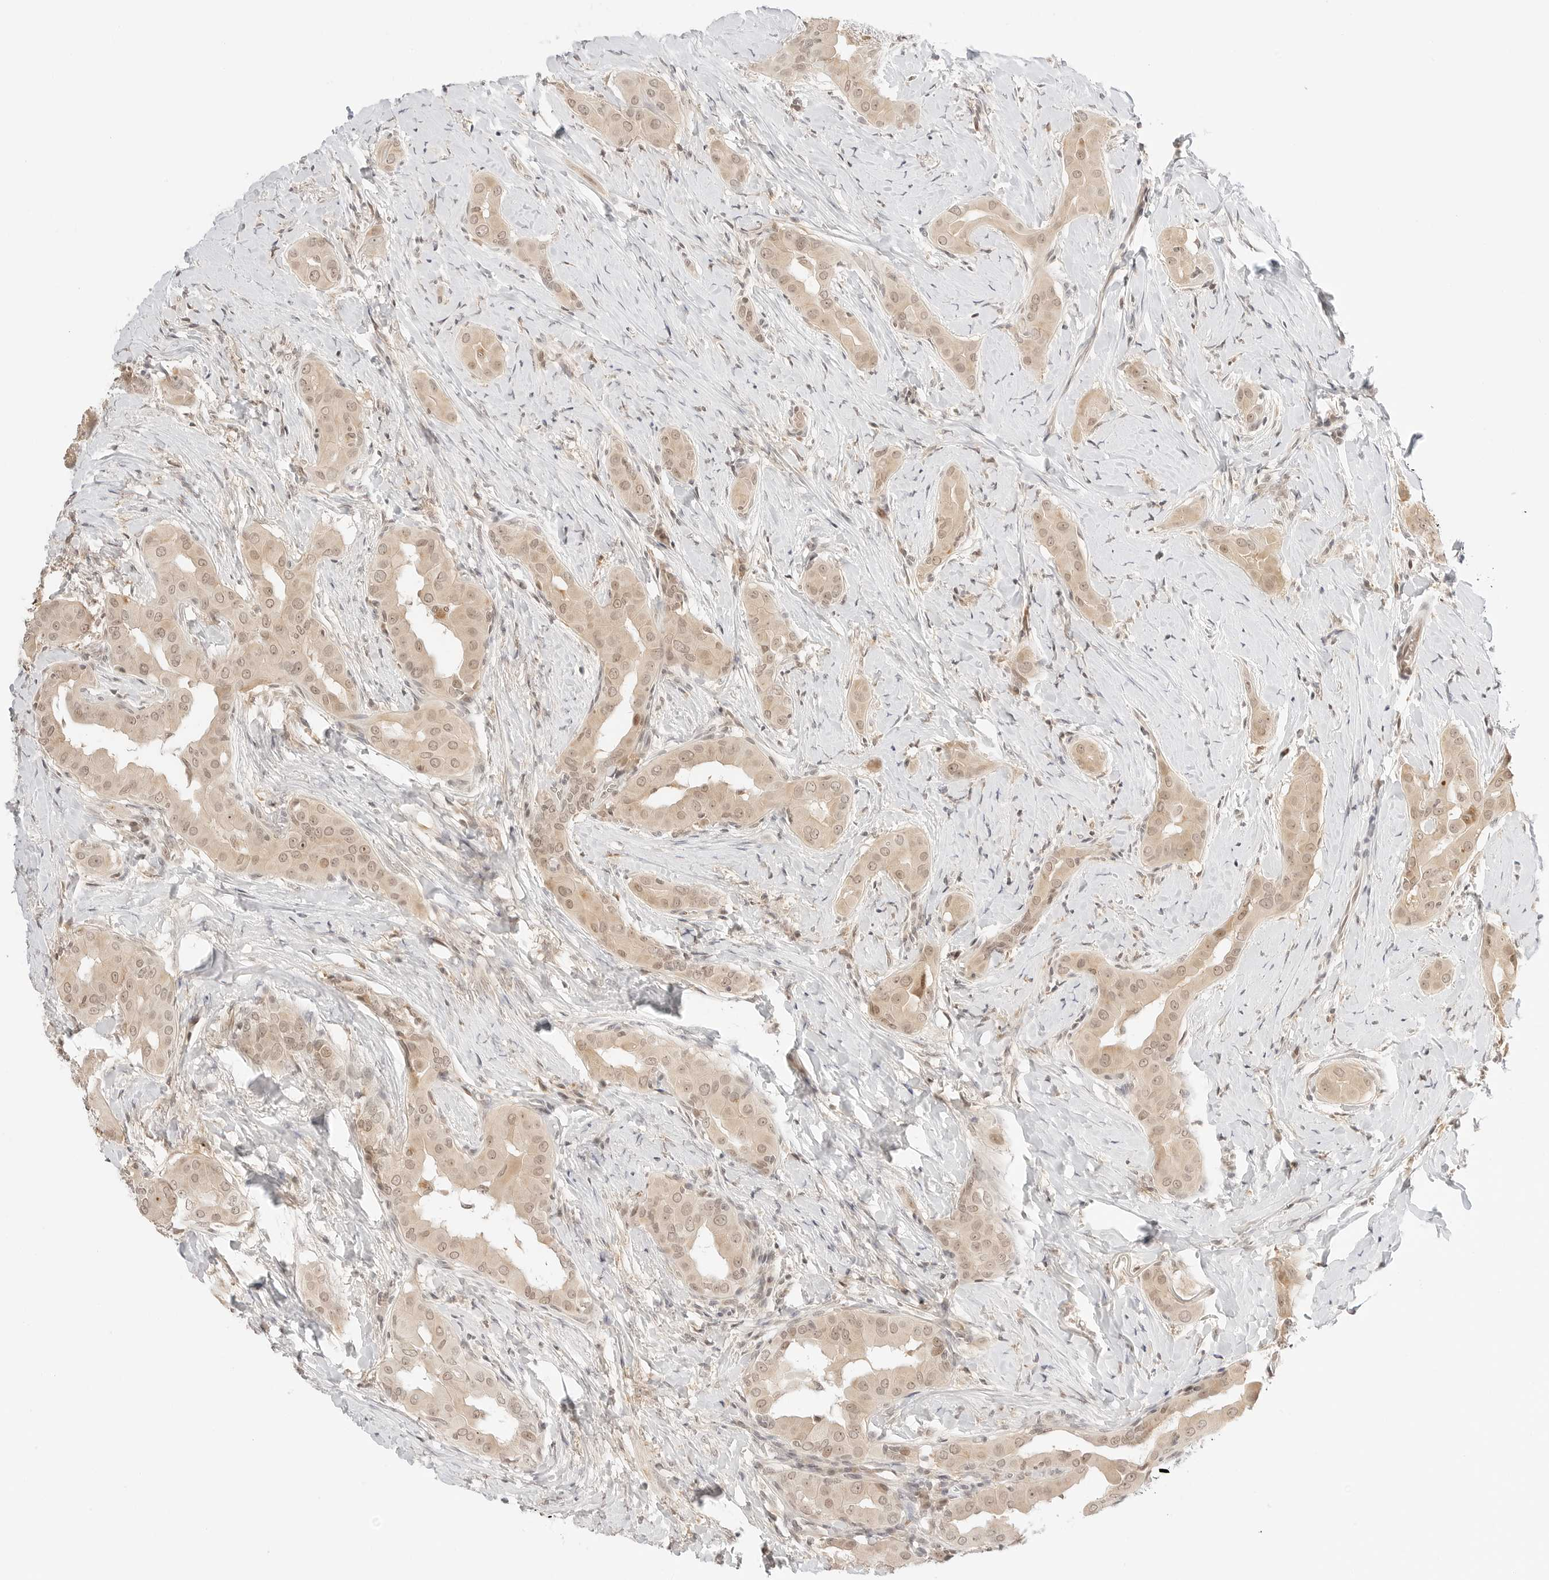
{"staining": {"intensity": "weak", "quantity": ">75%", "location": "cytoplasmic/membranous,nuclear"}, "tissue": "thyroid cancer", "cell_type": "Tumor cells", "image_type": "cancer", "snomed": [{"axis": "morphology", "description": "Papillary adenocarcinoma, NOS"}, {"axis": "topography", "description": "Thyroid gland"}], "caption": "IHC staining of thyroid cancer (papillary adenocarcinoma), which displays low levels of weak cytoplasmic/membranous and nuclear staining in approximately >75% of tumor cells indicating weak cytoplasmic/membranous and nuclear protein expression. The staining was performed using DAB (brown) for protein detection and nuclei were counterstained in hematoxylin (blue).", "gene": "RPS6KL1", "patient": {"sex": "male", "age": 33}}